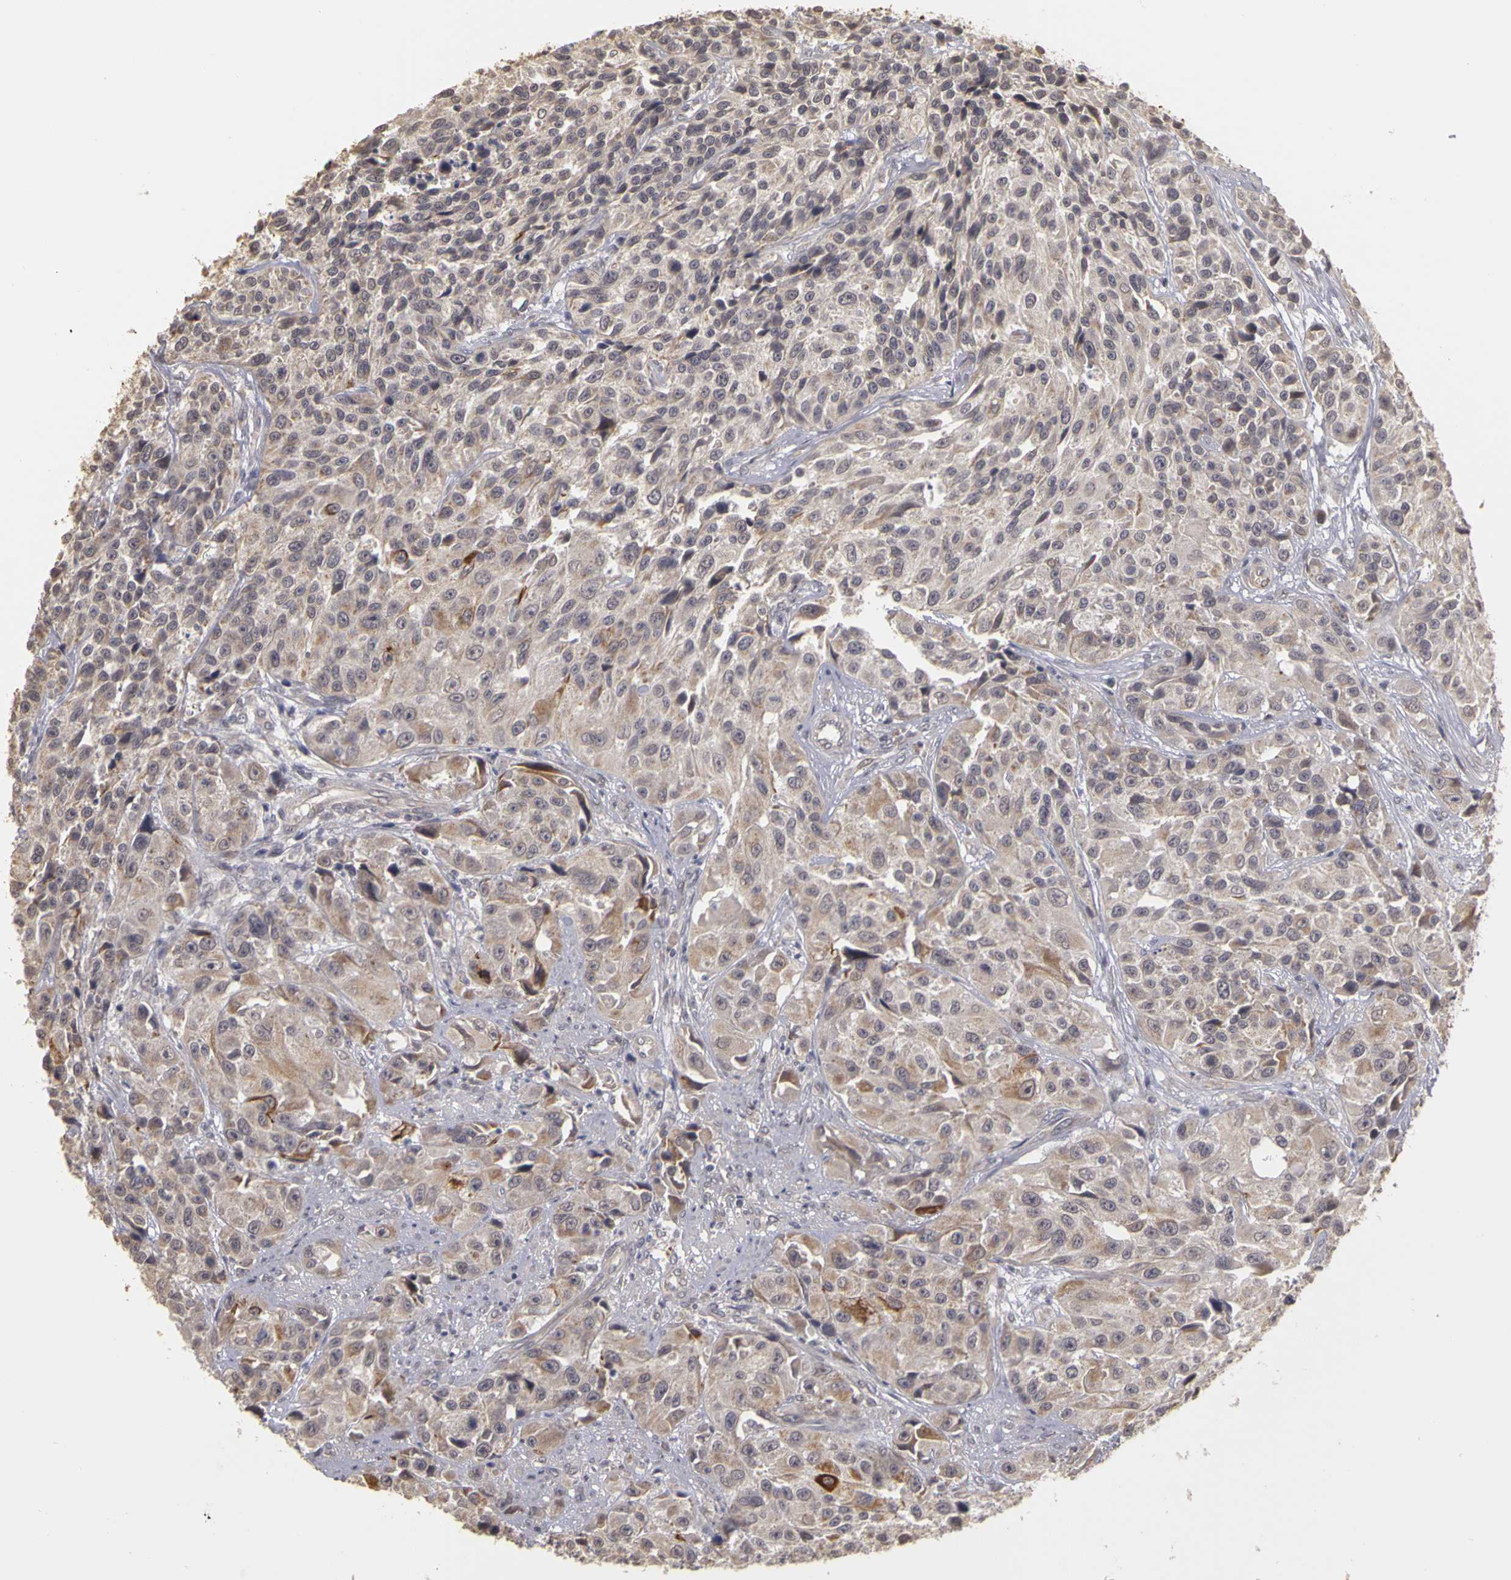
{"staining": {"intensity": "weak", "quantity": "<25%", "location": "cytoplasmic/membranous"}, "tissue": "urothelial cancer", "cell_type": "Tumor cells", "image_type": "cancer", "snomed": [{"axis": "morphology", "description": "Urothelial carcinoma, High grade"}, {"axis": "topography", "description": "Urinary bladder"}], "caption": "A high-resolution micrograph shows IHC staining of high-grade urothelial carcinoma, which demonstrates no significant positivity in tumor cells.", "gene": "FRMD7", "patient": {"sex": "female", "age": 81}}